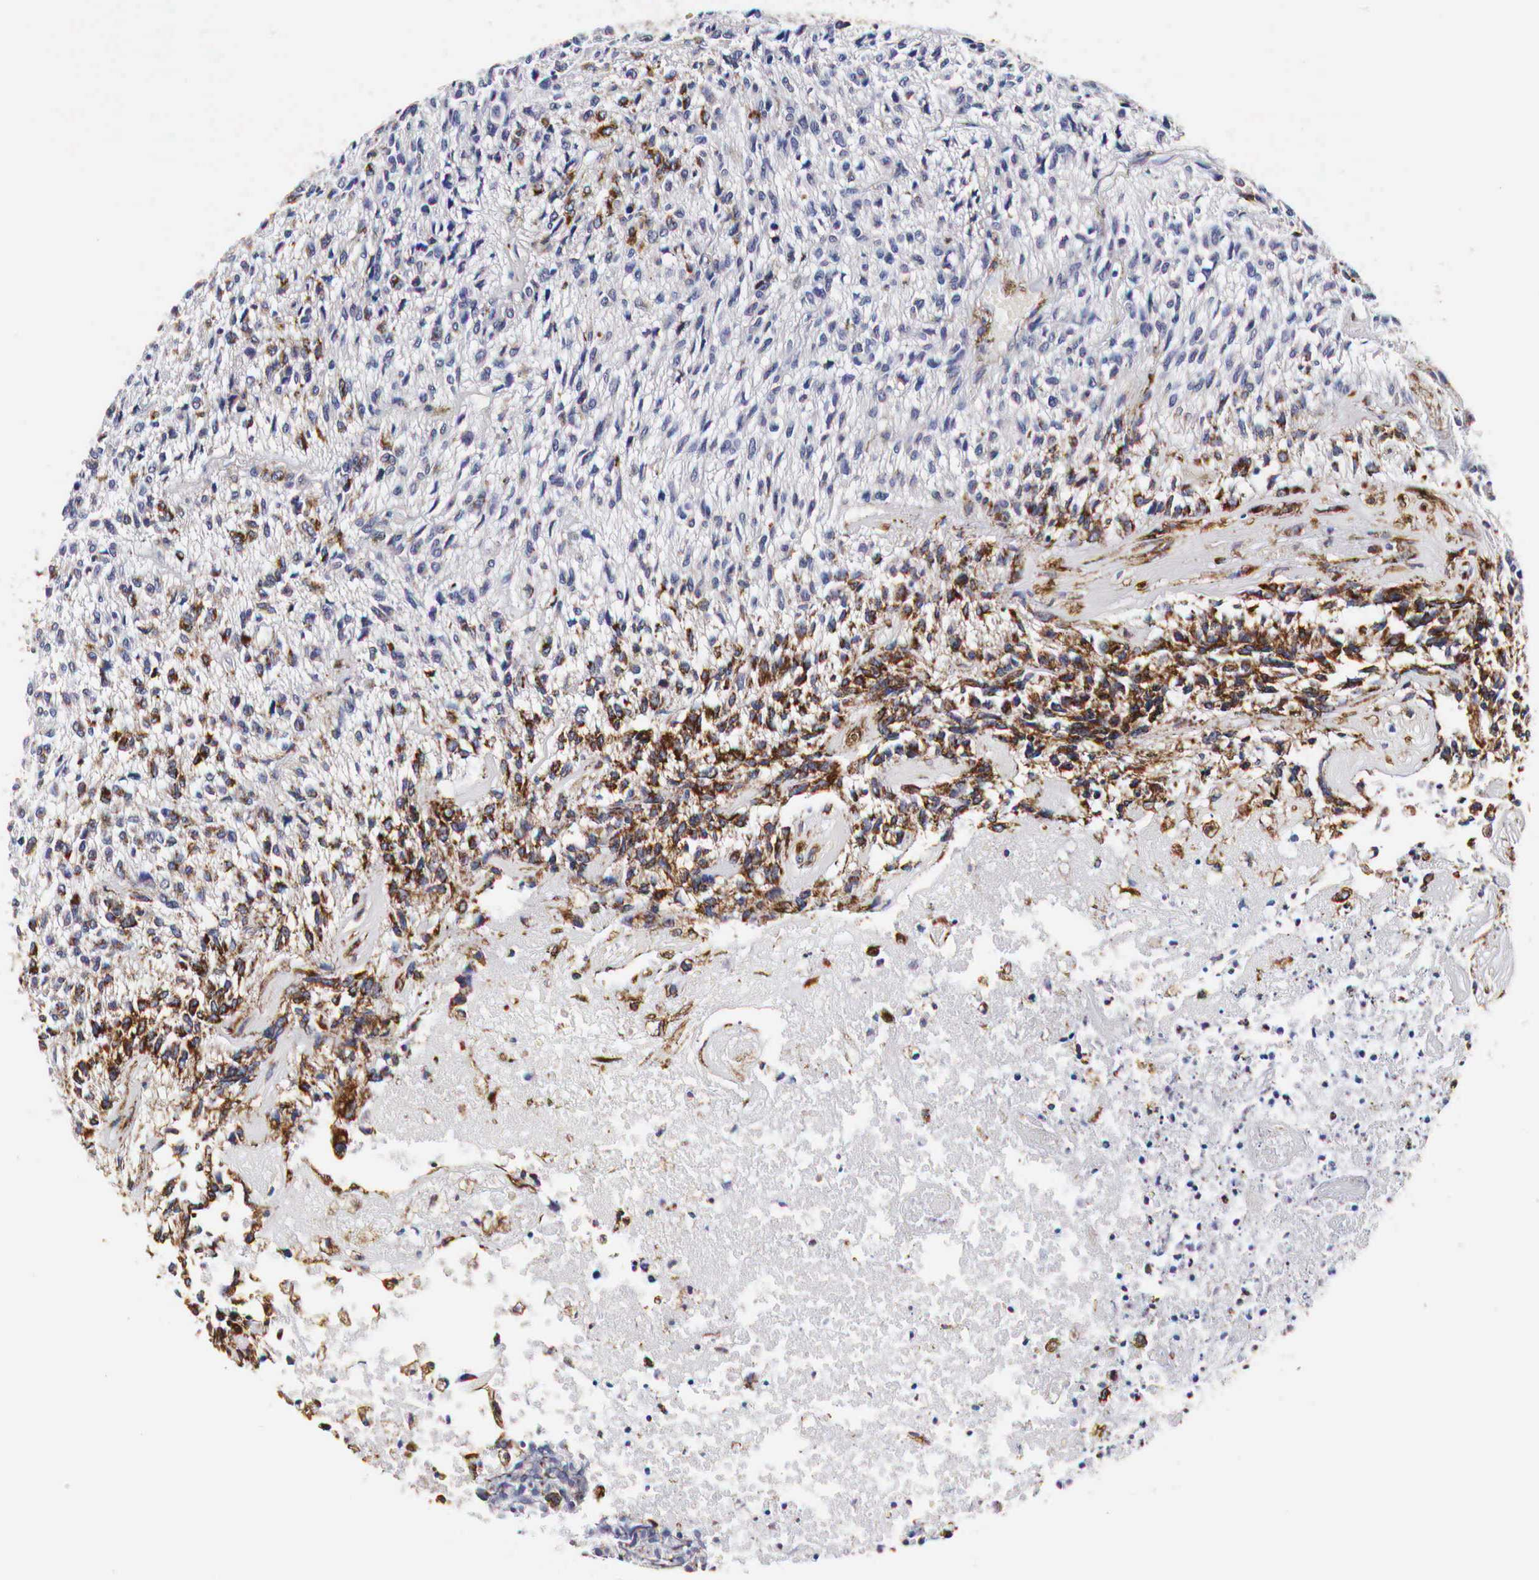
{"staining": {"intensity": "moderate", "quantity": "<25%", "location": "cytoplasmic/membranous"}, "tissue": "glioma", "cell_type": "Tumor cells", "image_type": "cancer", "snomed": [{"axis": "morphology", "description": "Glioma, malignant, High grade"}, {"axis": "topography", "description": "Brain"}], "caption": "Glioma was stained to show a protein in brown. There is low levels of moderate cytoplasmic/membranous staining in about <25% of tumor cells.", "gene": "CKAP4", "patient": {"sex": "male", "age": 77}}